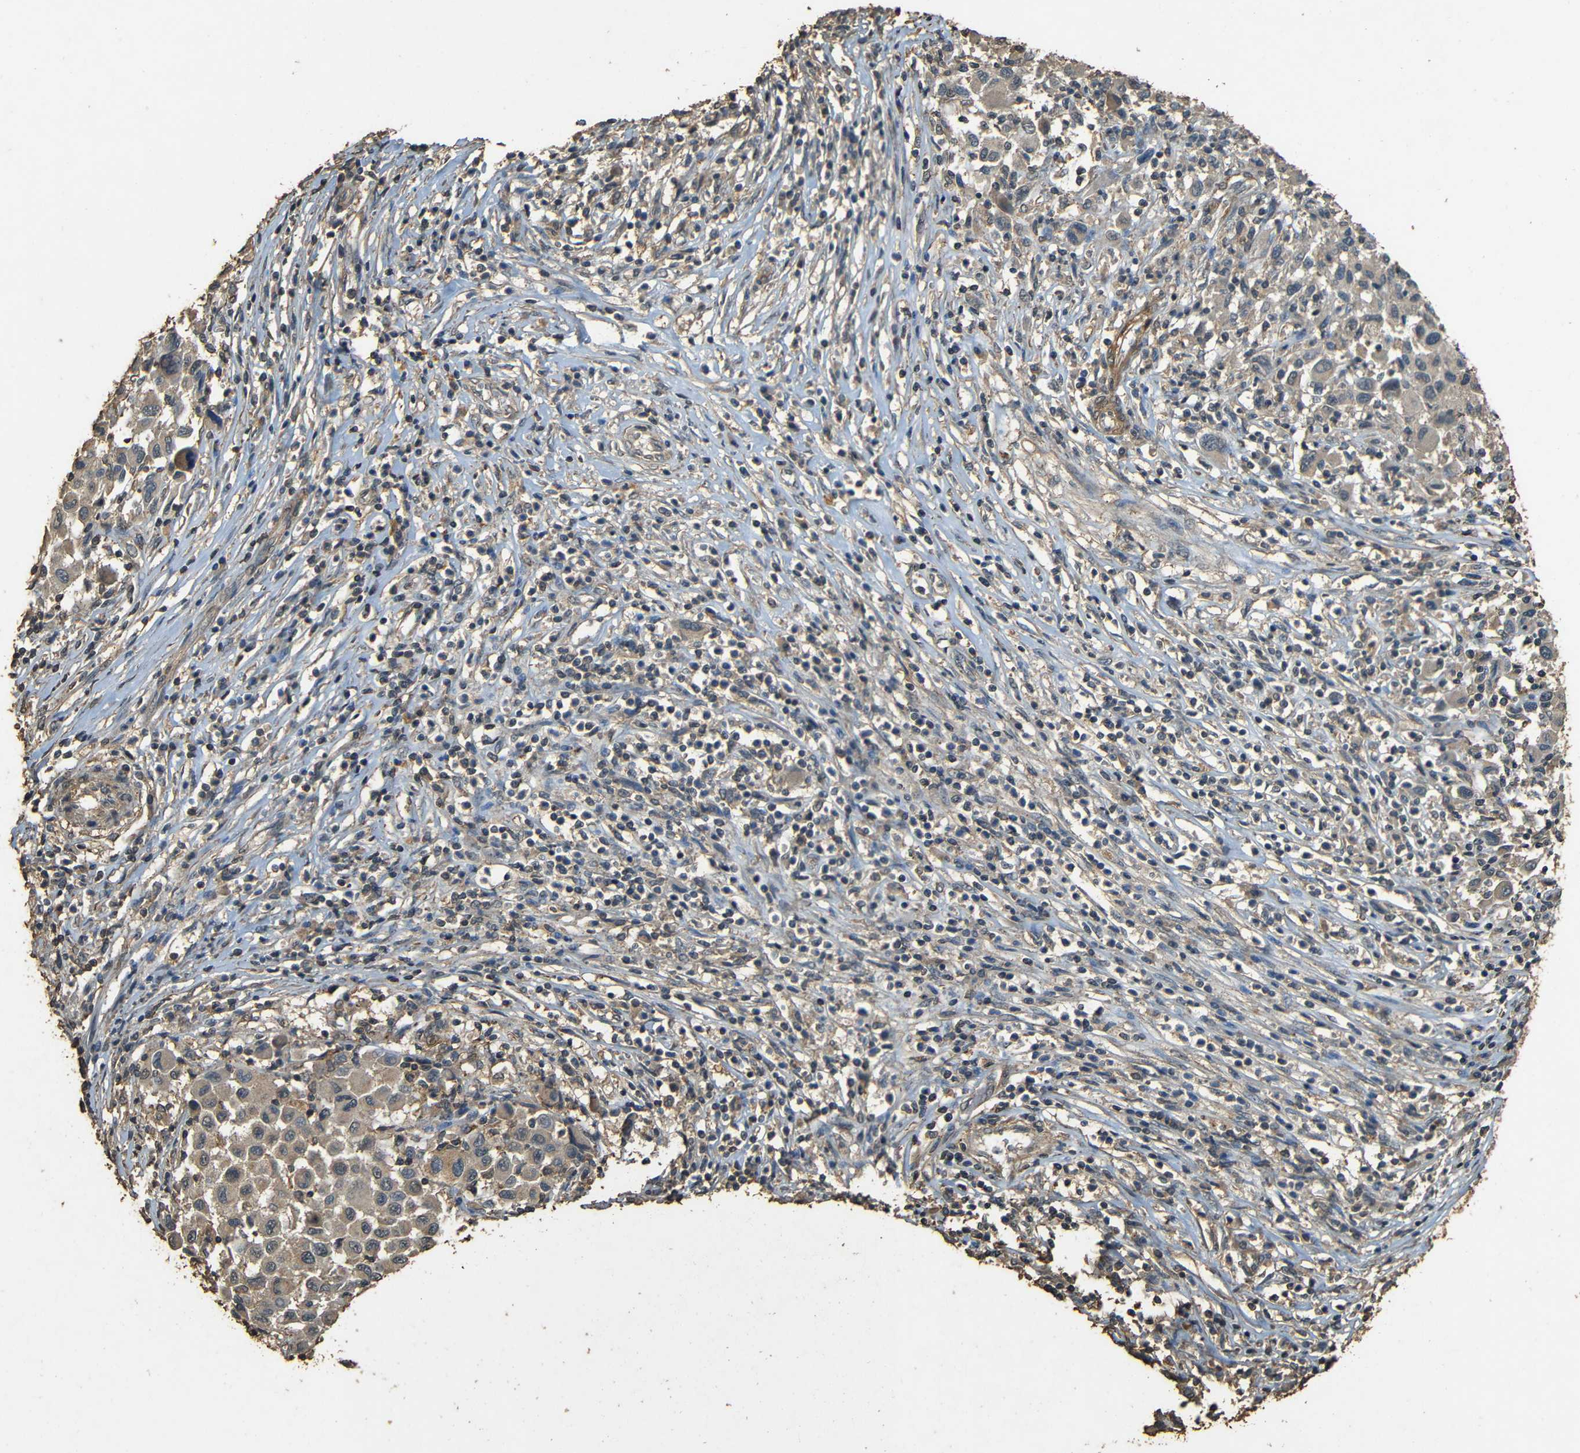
{"staining": {"intensity": "weak", "quantity": "25%-75%", "location": "cytoplasmic/membranous"}, "tissue": "melanoma", "cell_type": "Tumor cells", "image_type": "cancer", "snomed": [{"axis": "morphology", "description": "Malignant melanoma, Metastatic site"}, {"axis": "topography", "description": "Lymph node"}], "caption": "A photomicrograph of melanoma stained for a protein exhibits weak cytoplasmic/membranous brown staining in tumor cells.", "gene": "PDE5A", "patient": {"sex": "male", "age": 61}}